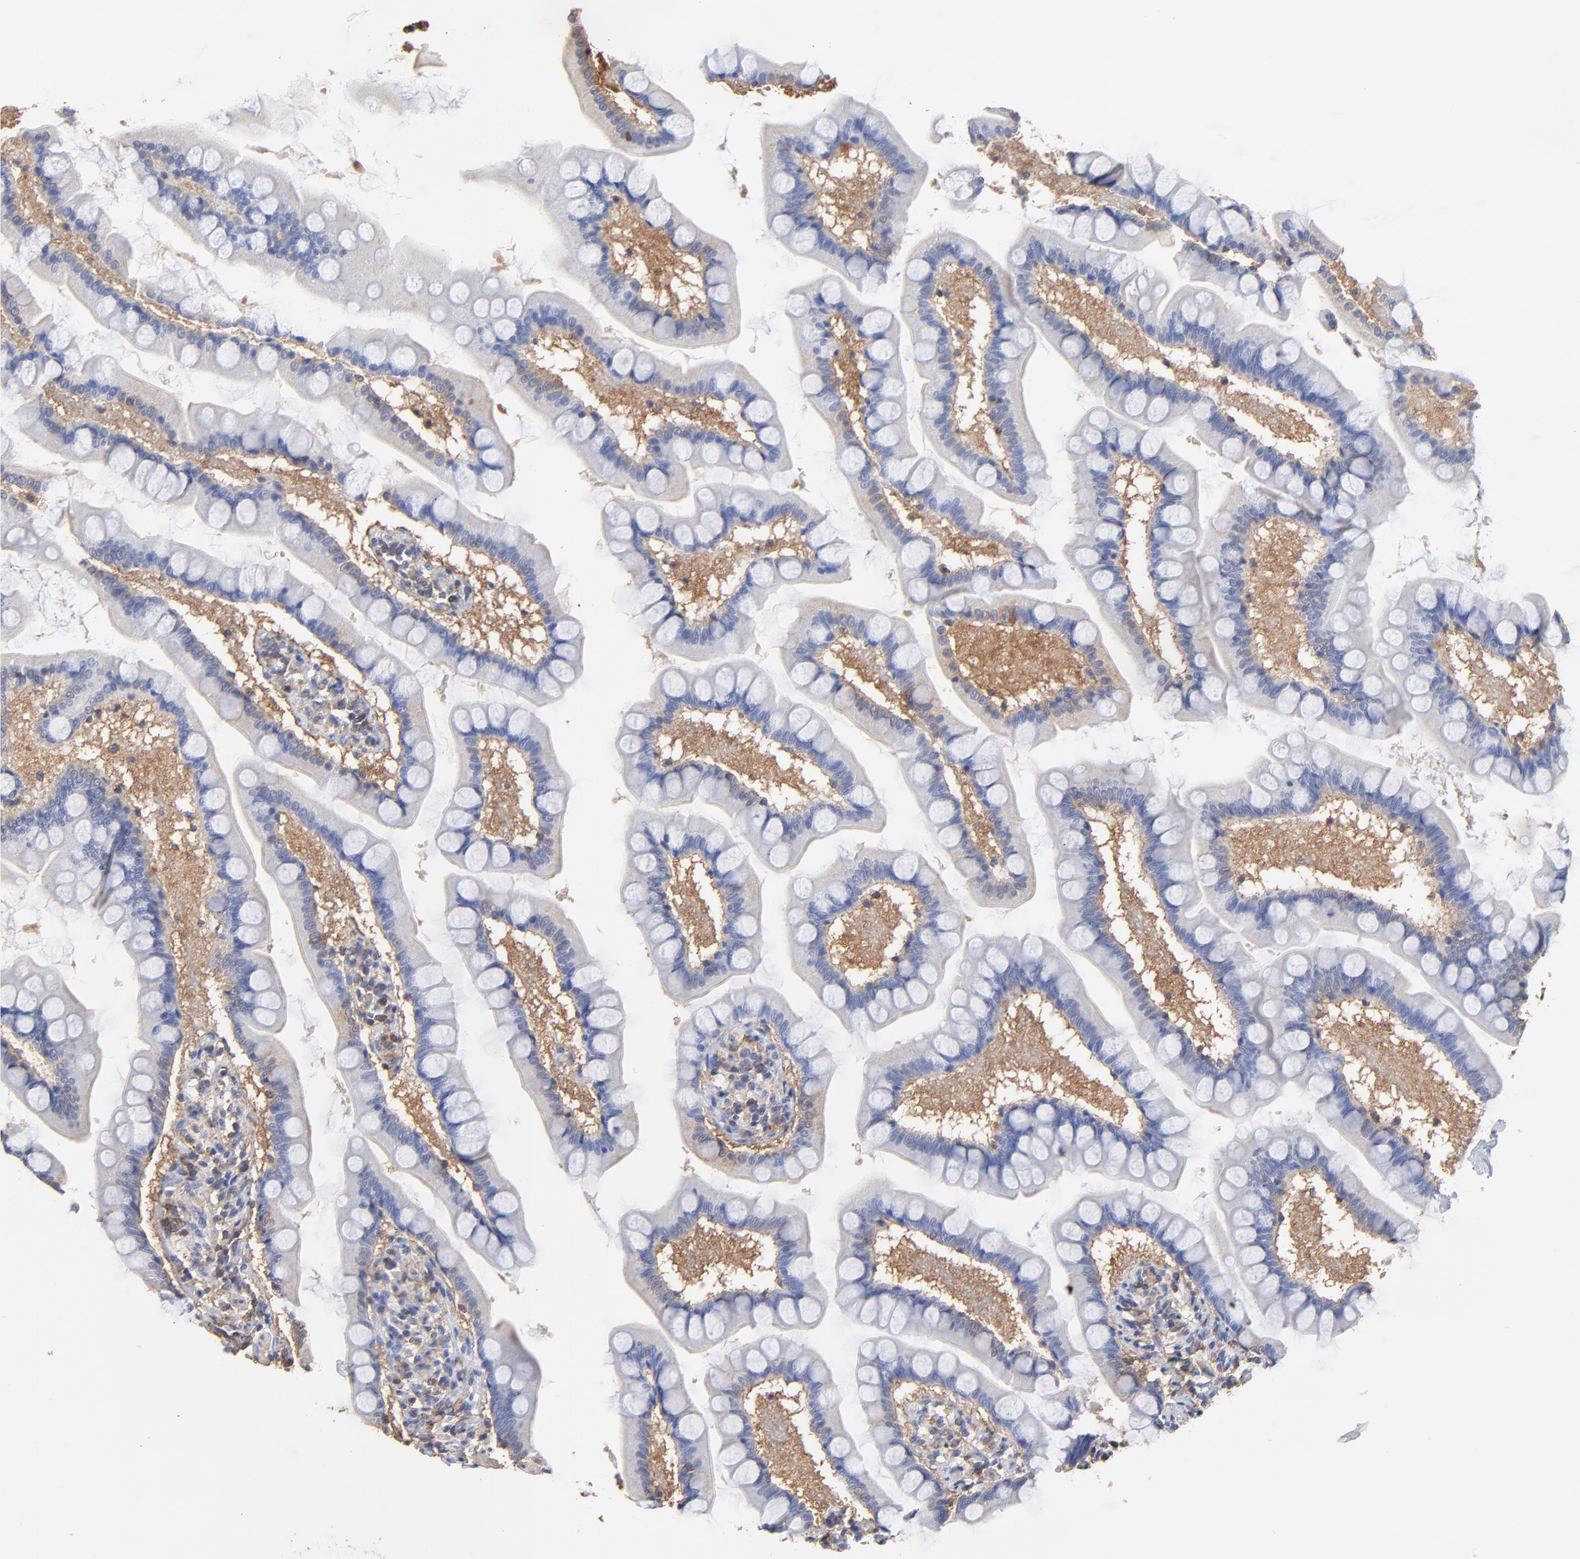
{"staining": {"intensity": "negative", "quantity": "none", "location": "none"}, "tissue": "small intestine", "cell_type": "Glandular cells", "image_type": "normal", "snomed": [{"axis": "morphology", "description": "Normal tissue, NOS"}, {"axis": "topography", "description": "Small intestine"}], "caption": "Glandular cells show no significant staining in benign small intestine. (DAB (3,3'-diaminobenzidine) immunohistochemistry with hematoxylin counter stain).", "gene": "ASL", "patient": {"sex": "male", "age": 41}}